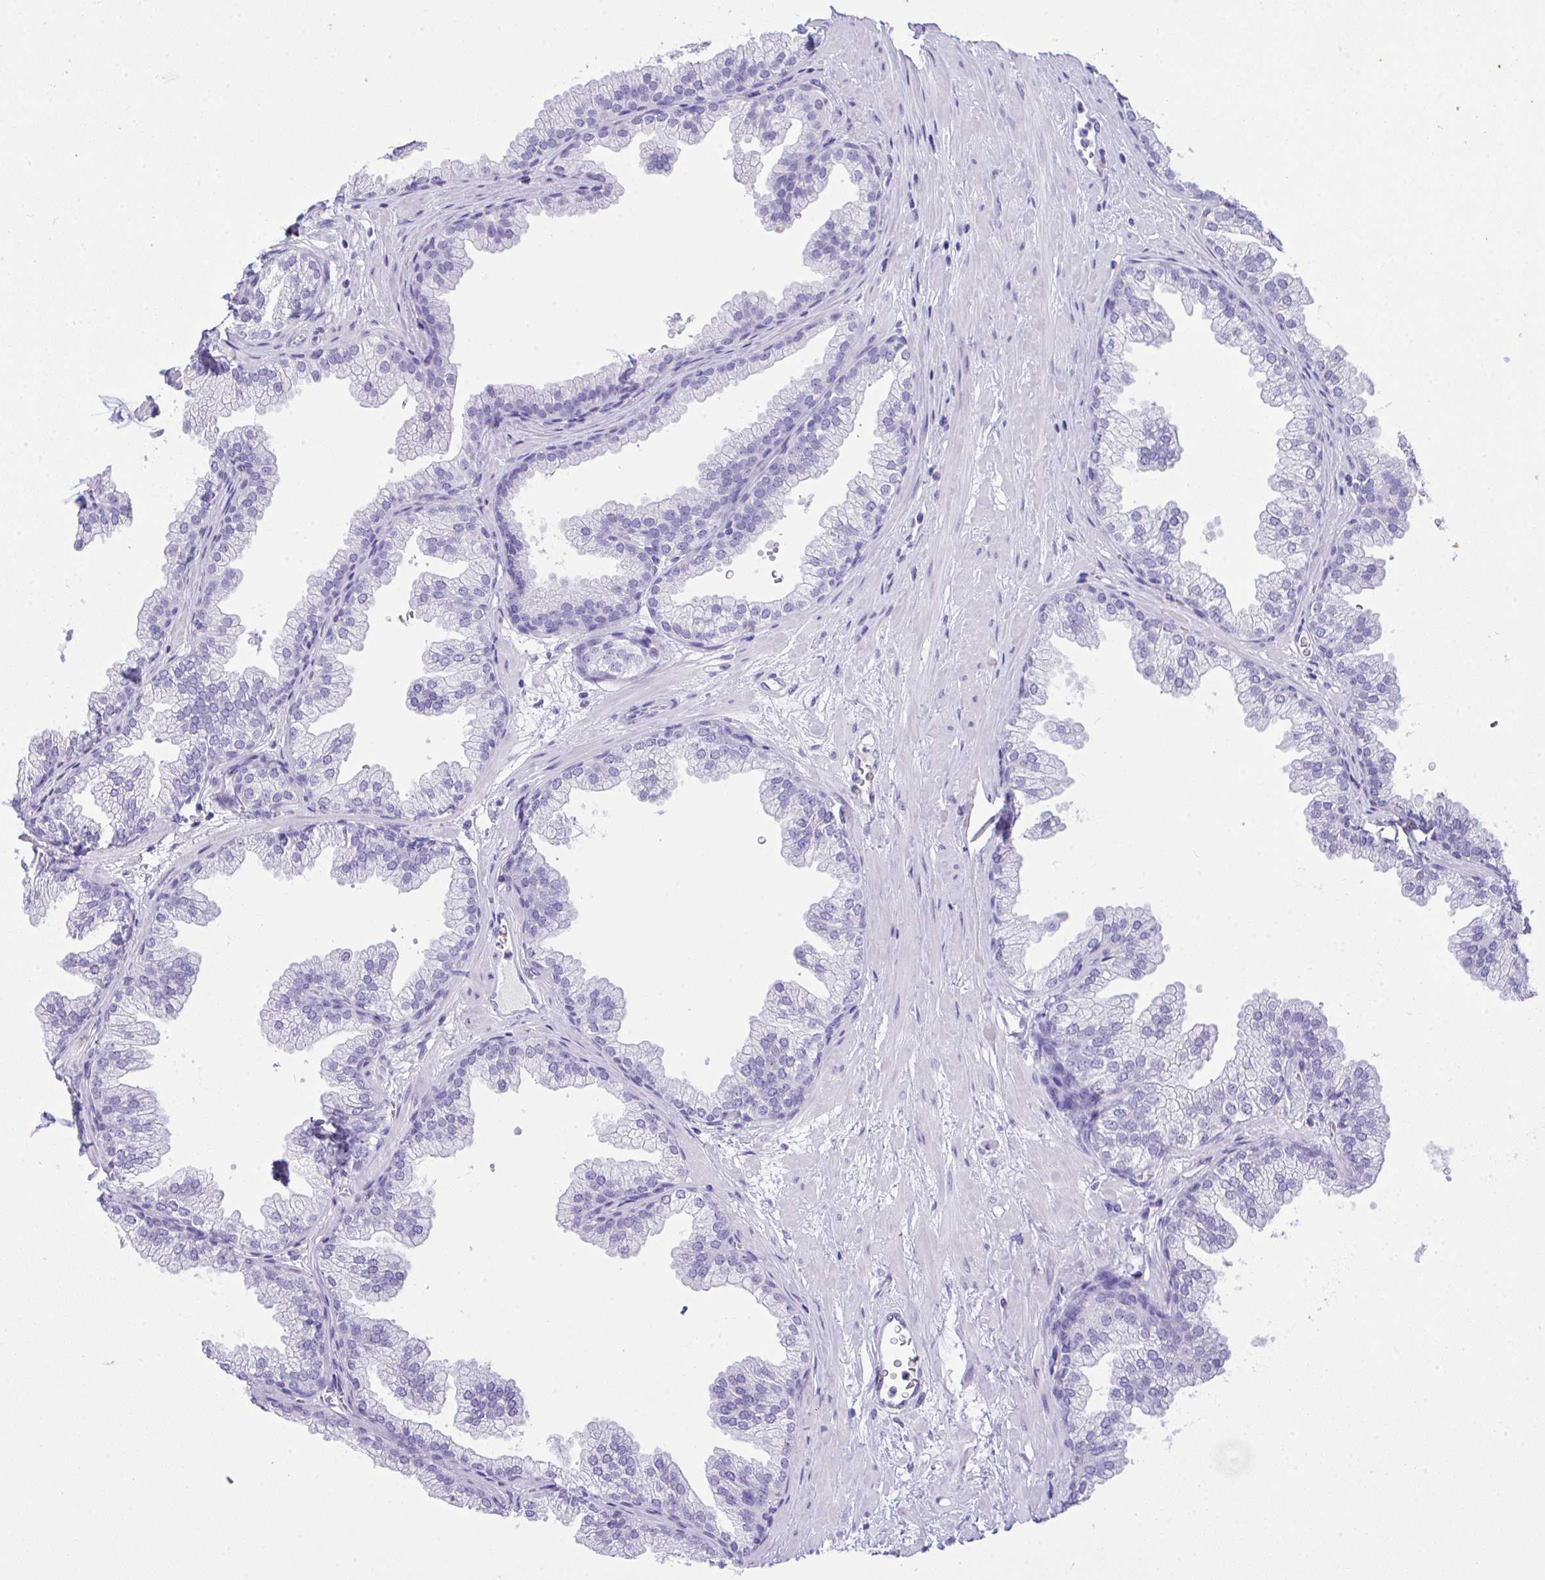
{"staining": {"intensity": "negative", "quantity": "none", "location": "none"}, "tissue": "prostate", "cell_type": "Glandular cells", "image_type": "normal", "snomed": [{"axis": "morphology", "description": "Normal tissue, NOS"}, {"axis": "topography", "description": "Prostate"}], "caption": "IHC photomicrograph of normal prostate: prostate stained with DAB (3,3'-diaminobenzidine) demonstrates no significant protein positivity in glandular cells. Brightfield microscopy of IHC stained with DAB (3,3'-diaminobenzidine) (brown) and hematoxylin (blue), captured at high magnification.", "gene": "AKR1D1", "patient": {"sex": "male", "age": 37}}